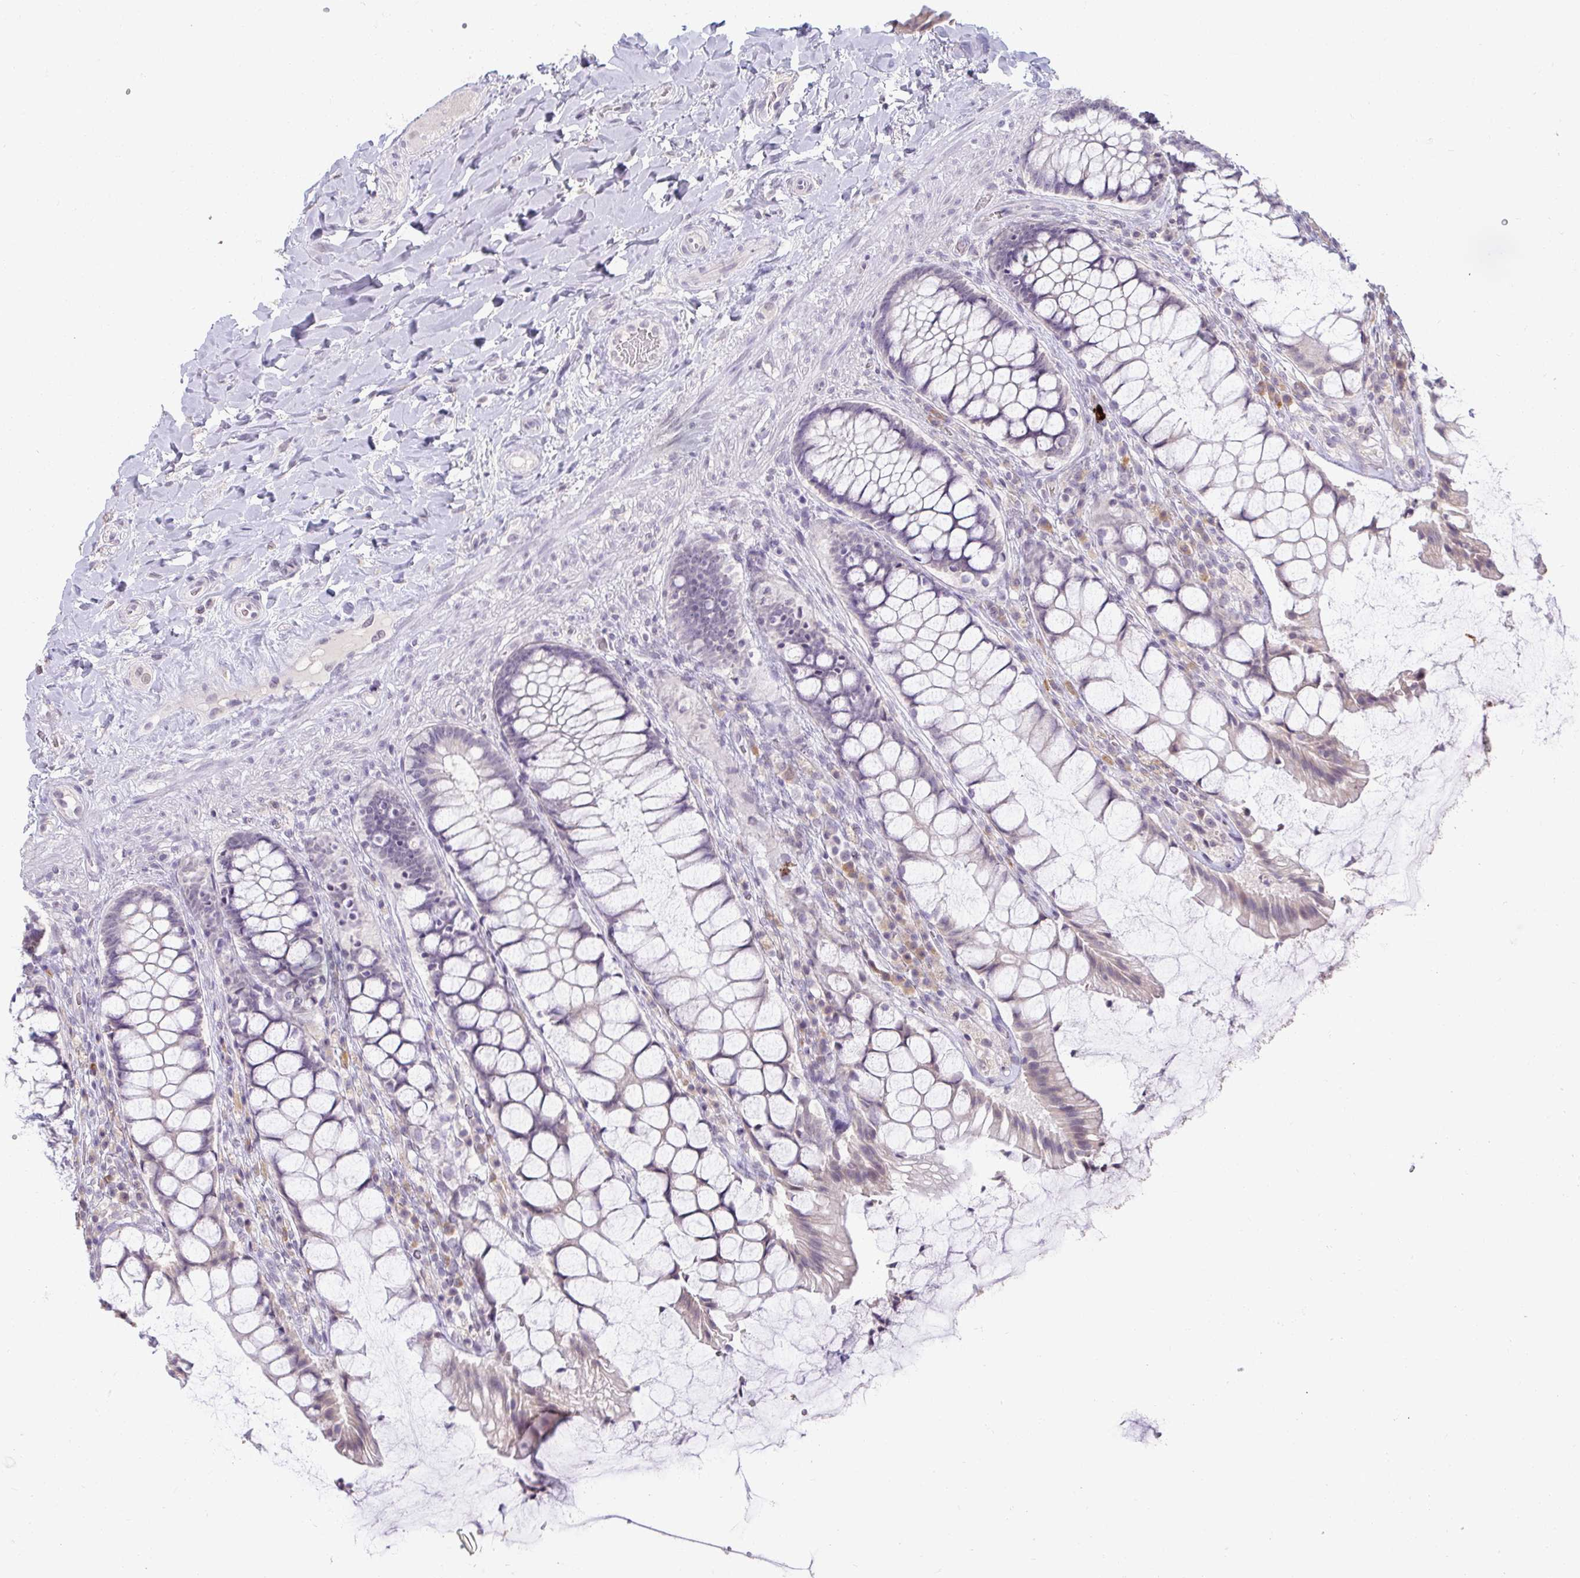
{"staining": {"intensity": "negative", "quantity": "none", "location": "none"}, "tissue": "rectum", "cell_type": "Glandular cells", "image_type": "normal", "snomed": [{"axis": "morphology", "description": "Normal tissue, NOS"}, {"axis": "topography", "description": "Rectum"}], "caption": "DAB immunohistochemical staining of normal rectum reveals no significant staining in glandular cells. (DAB immunohistochemistry, high magnification).", "gene": "DDN", "patient": {"sex": "female", "age": 58}}